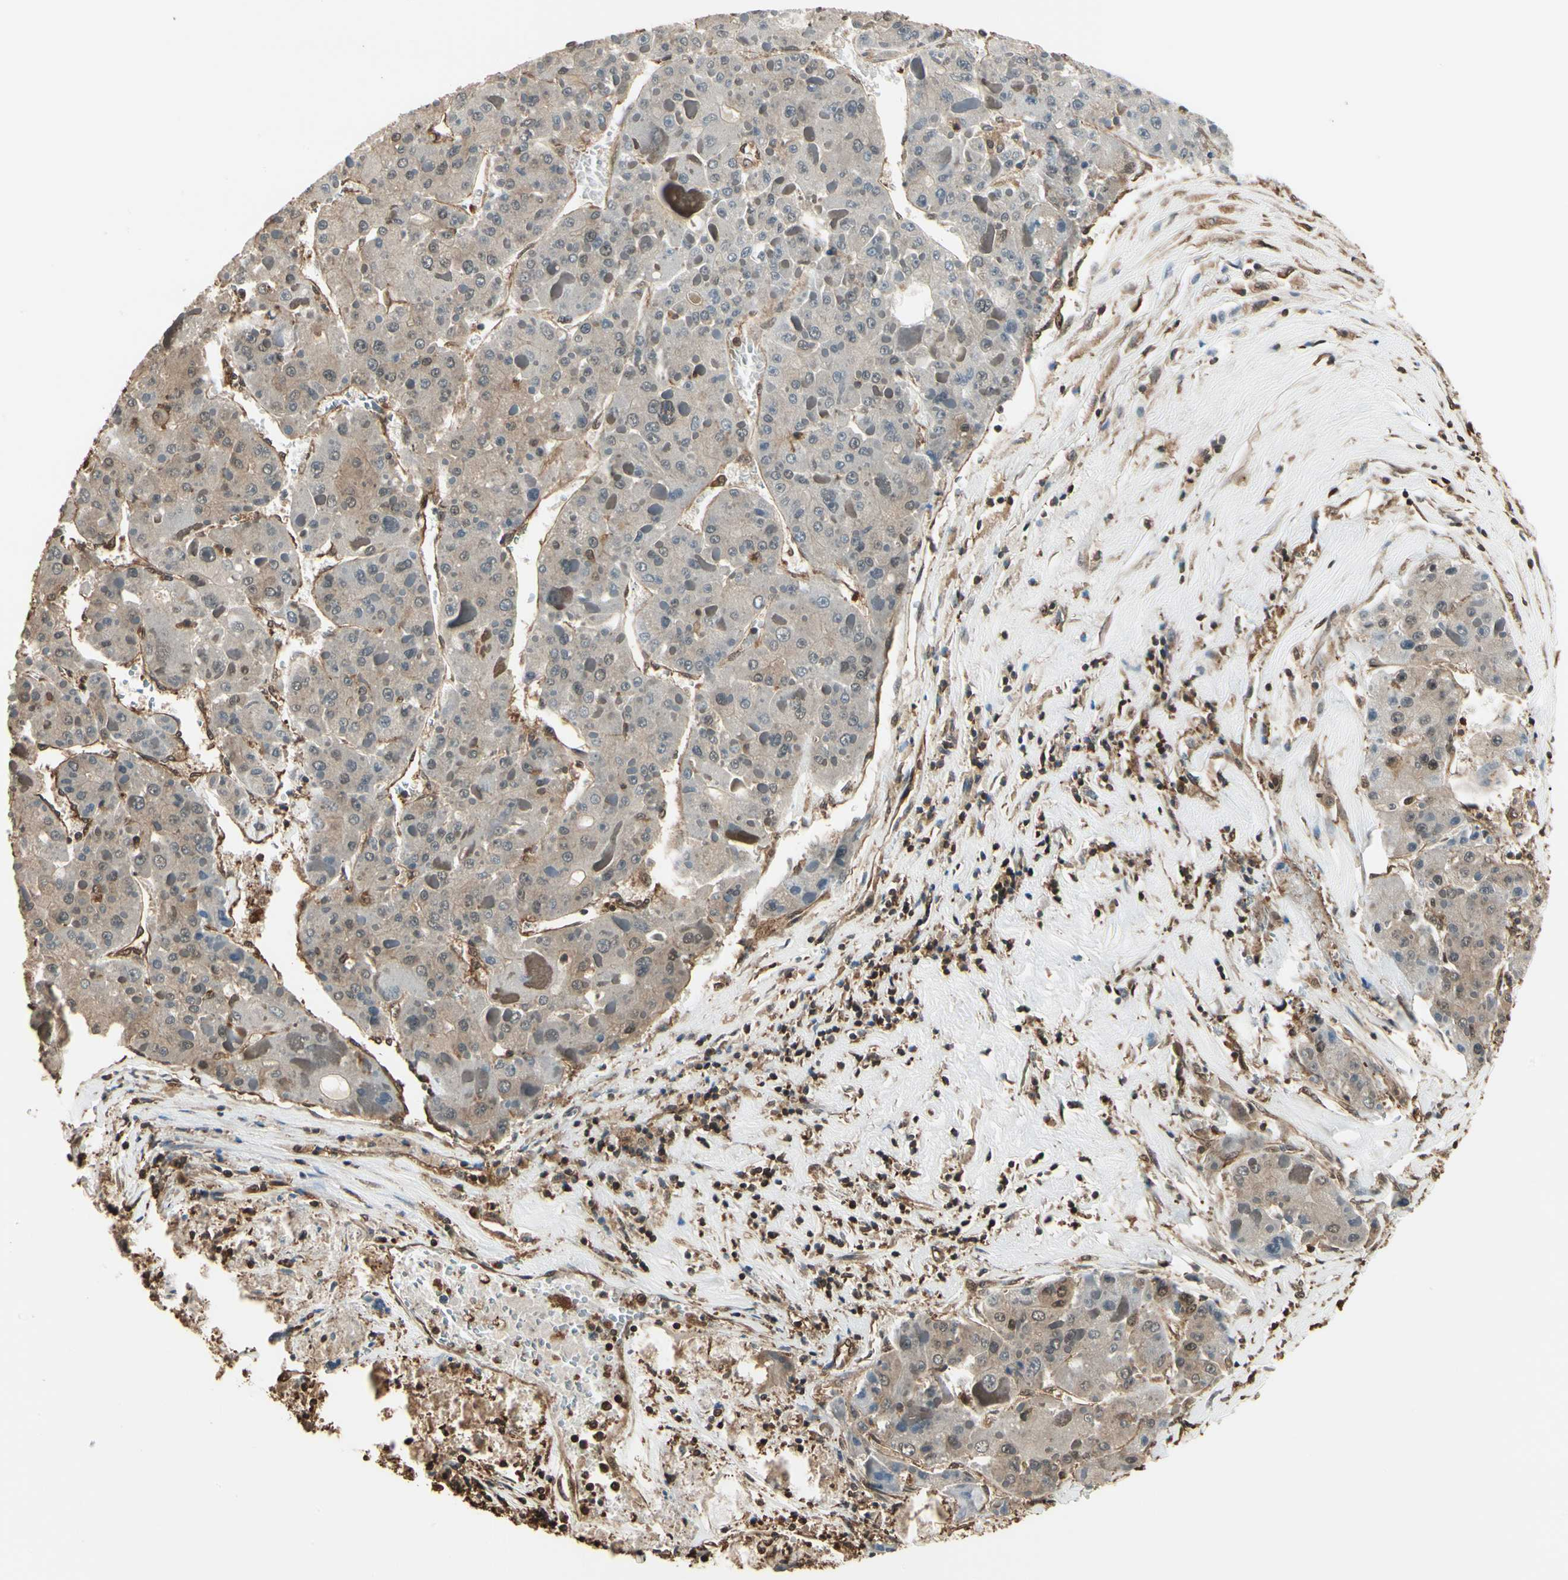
{"staining": {"intensity": "weak", "quantity": "<25%", "location": "cytoplasmic/membranous,nuclear"}, "tissue": "liver cancer", "cell_type": "Tumor cells", "image_type": "cancer", "snomed": [{"axis": "morphology", "description": "Carcinoma, Hepatocellular, NOS"}, {"axis": "topography", "description": "Liver"}], "caption": "DAB (3,3'-diaminobenzidine) immunohistochemical staining of hepatocellular carcinoma (liver) reveals no significant staining in tumor cells.", "gene": "YWHAE", "patient": {"sex": "female", "age": 73}}